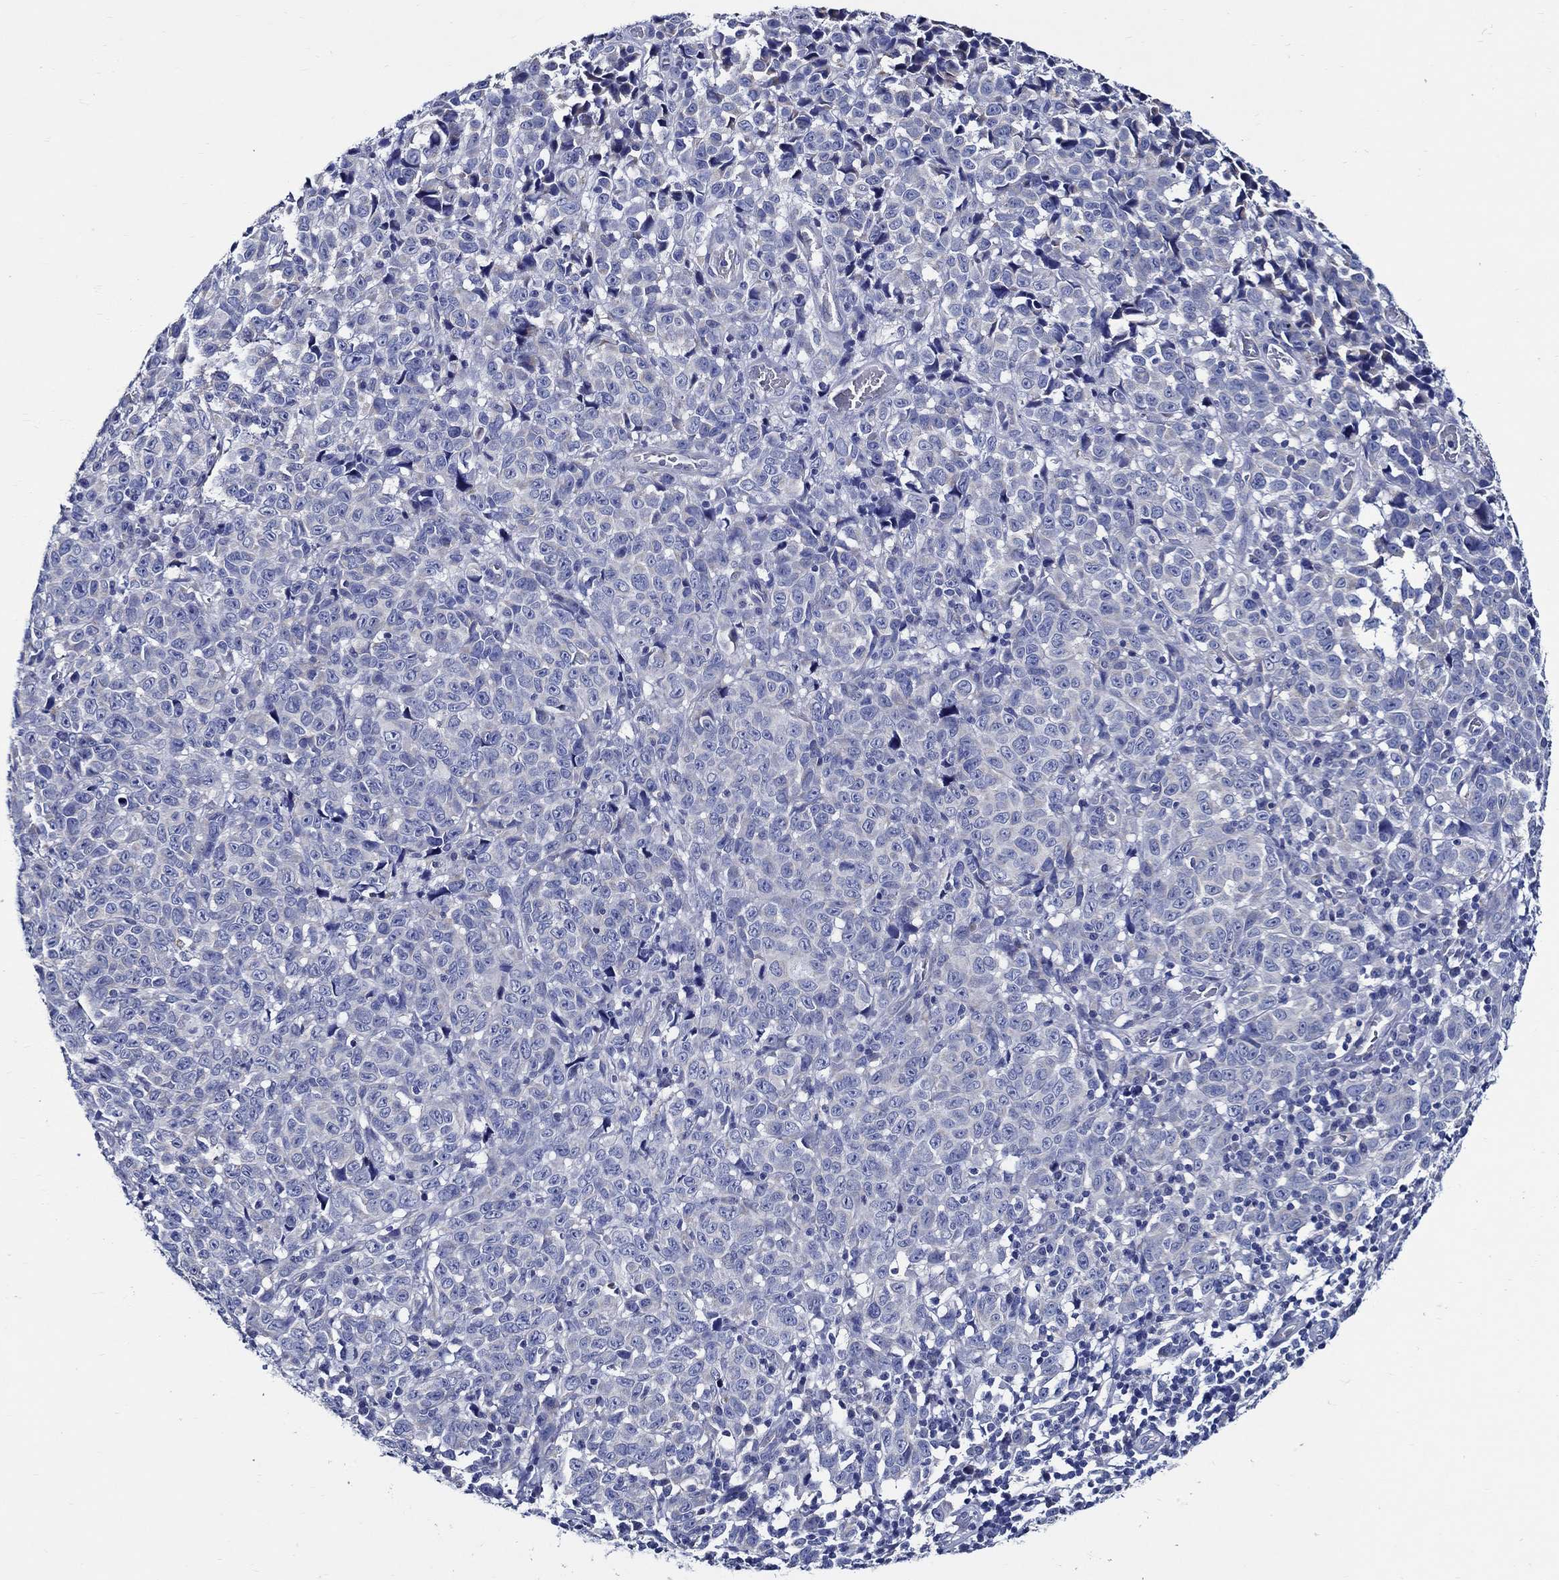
{"staining": {"intensity": "negative", "quantity": "none", "location": "none"}, "tissue": "melanoma", "cell_type": "Tumor cells", "image_type": "cancer", "snomed": [{"axis": "morphology", "description": "Malignant melanoma, NOS"}, {"axis": "topography", "description": "Vulva, labia, clitoris and Bartholin´s gland, NO"}], "caption": "Protein analysis of malignant melanoma exhibits no significant positivity in tumor cells. Brightfield microscopy of immunohistochemistry stained with DAB (3,3'-diaminobenzidine) (brown) and hematoxylin (blue), captured at high magnification.", "gene": "SKOR1", "patient": {"sex": "female", "age": 75}}